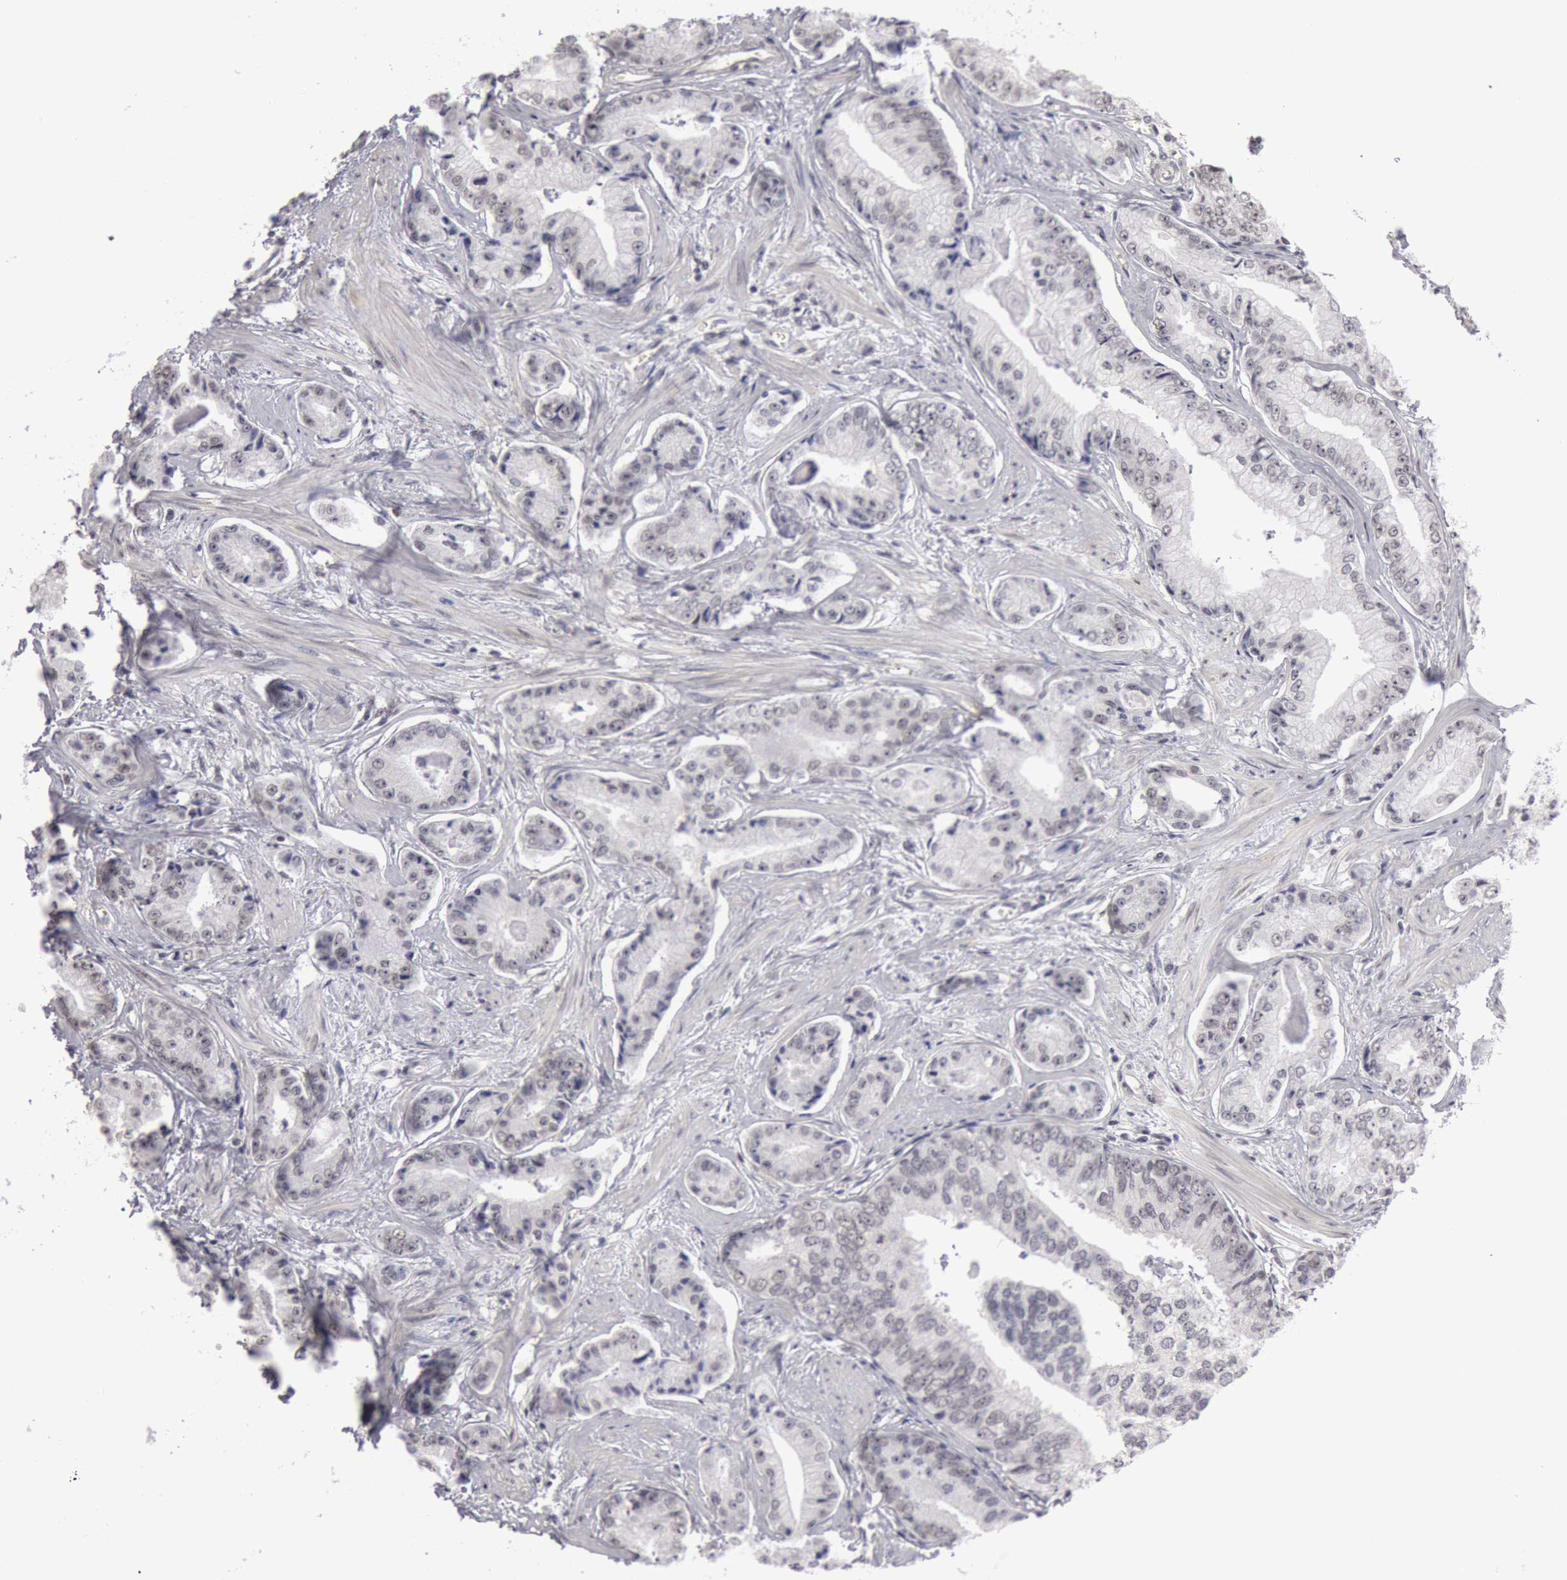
{"staining": {"intensity": "moderate", "quantity": "25%-75%", "location": "nuclear"}, "tissue": "prostate cancer", "cell_type": "Tumor cells", "image_type": "cancer", "snomed": [{"axis": "morphology", "description": "Adenocarcinoma, High grade"}, {"axis": "topography", "description": "Prostate"}], "caption": "An IHC image of neoplastic tissue is shown. Protein staining in brown highlights moderate nuclear positivity in prostate cancer within tumor cells. (Brightfield microscopy of DAB IHC at high magnification).", "gene": "ESS2", "patient": {"sex": "male", "age": 56}}